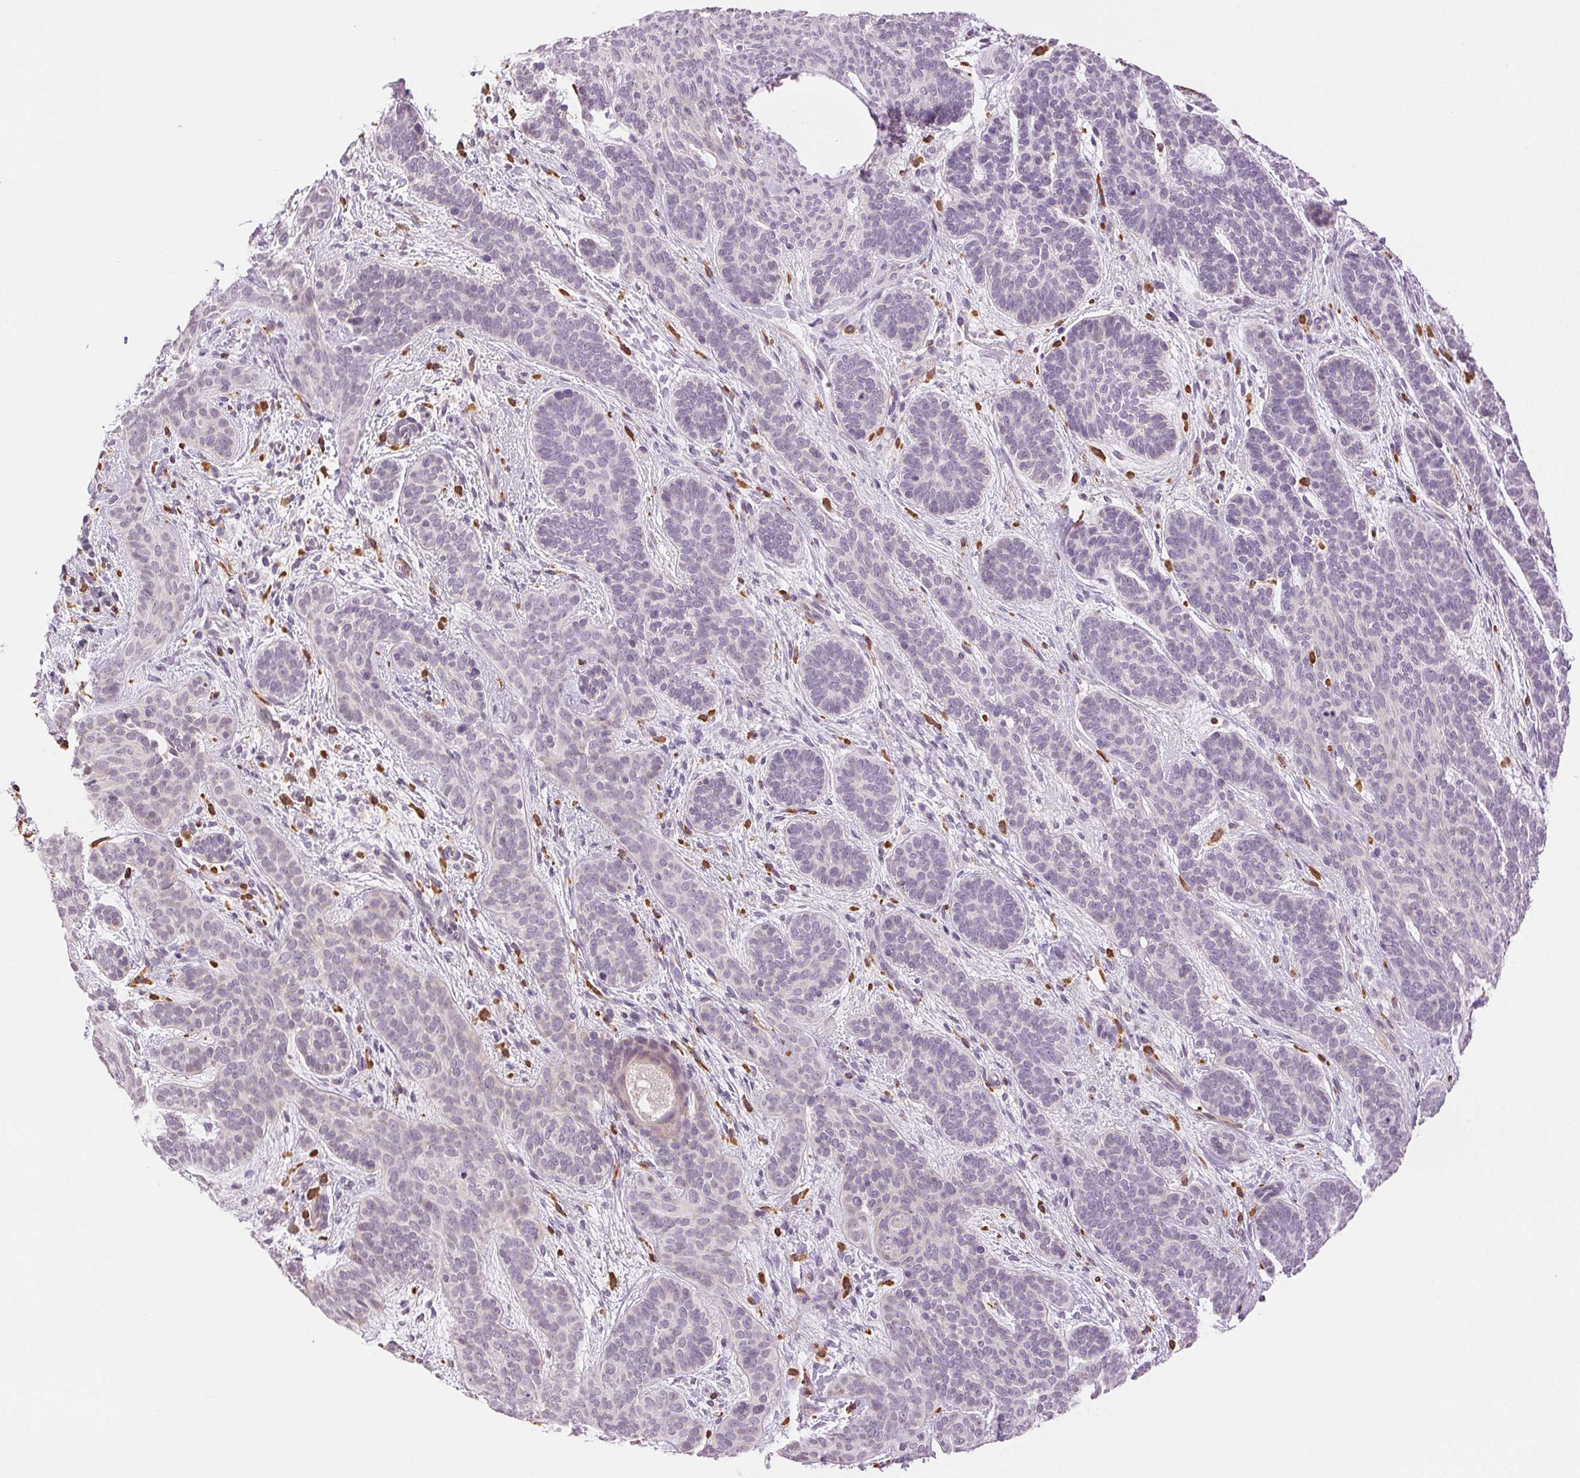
{"staining": {"intensity": "negative", "quantity": "none", "location": "none"}, "tissue": "skin cancer", "cell_type": "Tumor cells", "image_type": "cancer", "snomed": [{"axis": "morphology", "description": "Basal cell carcinoma"}, {"axis": "topography", "description": "Skin"}], "caption": "IHC of human skin cancer (basal cell carcinoma) exhibits no positivity in tumor cells.", "gene": "TNNT3", "patient": {"sex": "female", "age": 82}}